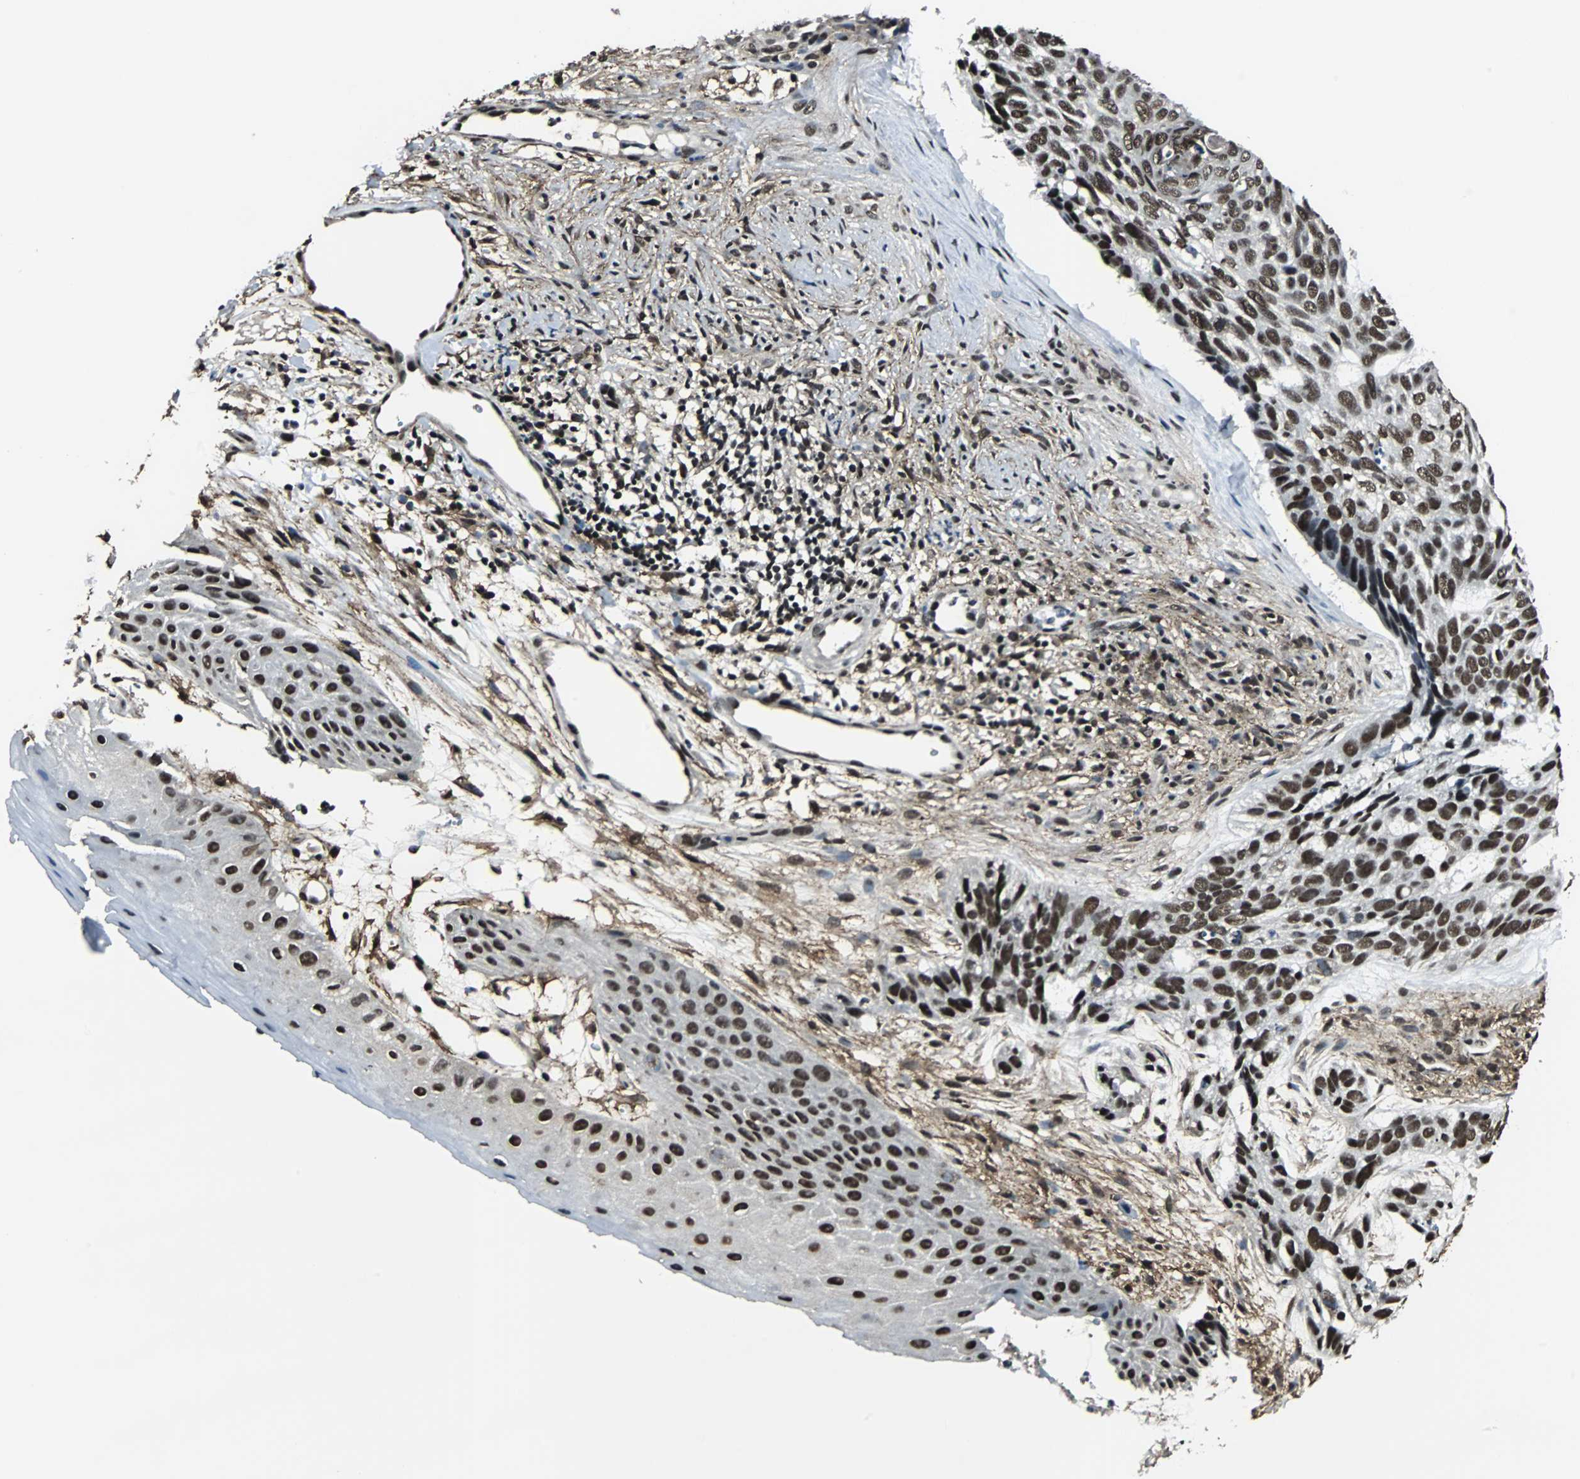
{"staining": {"intensity": "moderate", "quantity": ">75%", "location": "nuclear"}, "tissue": "skin cancer", "cell_type": "Tumor cells", "image_type": "cancer", "snomed": [{"axis": "morphology", "description": "Basal cell carcinoma"}, {"axis": "topography", "description": "Skin"}], "caption": "Protein staining of basal cell carcinoma (skin) tissue shows moderate nuclear expression in approximately >75% of tumor cells.", "gene": "MKX", "patient": {"sex": "male", "age": 87}}